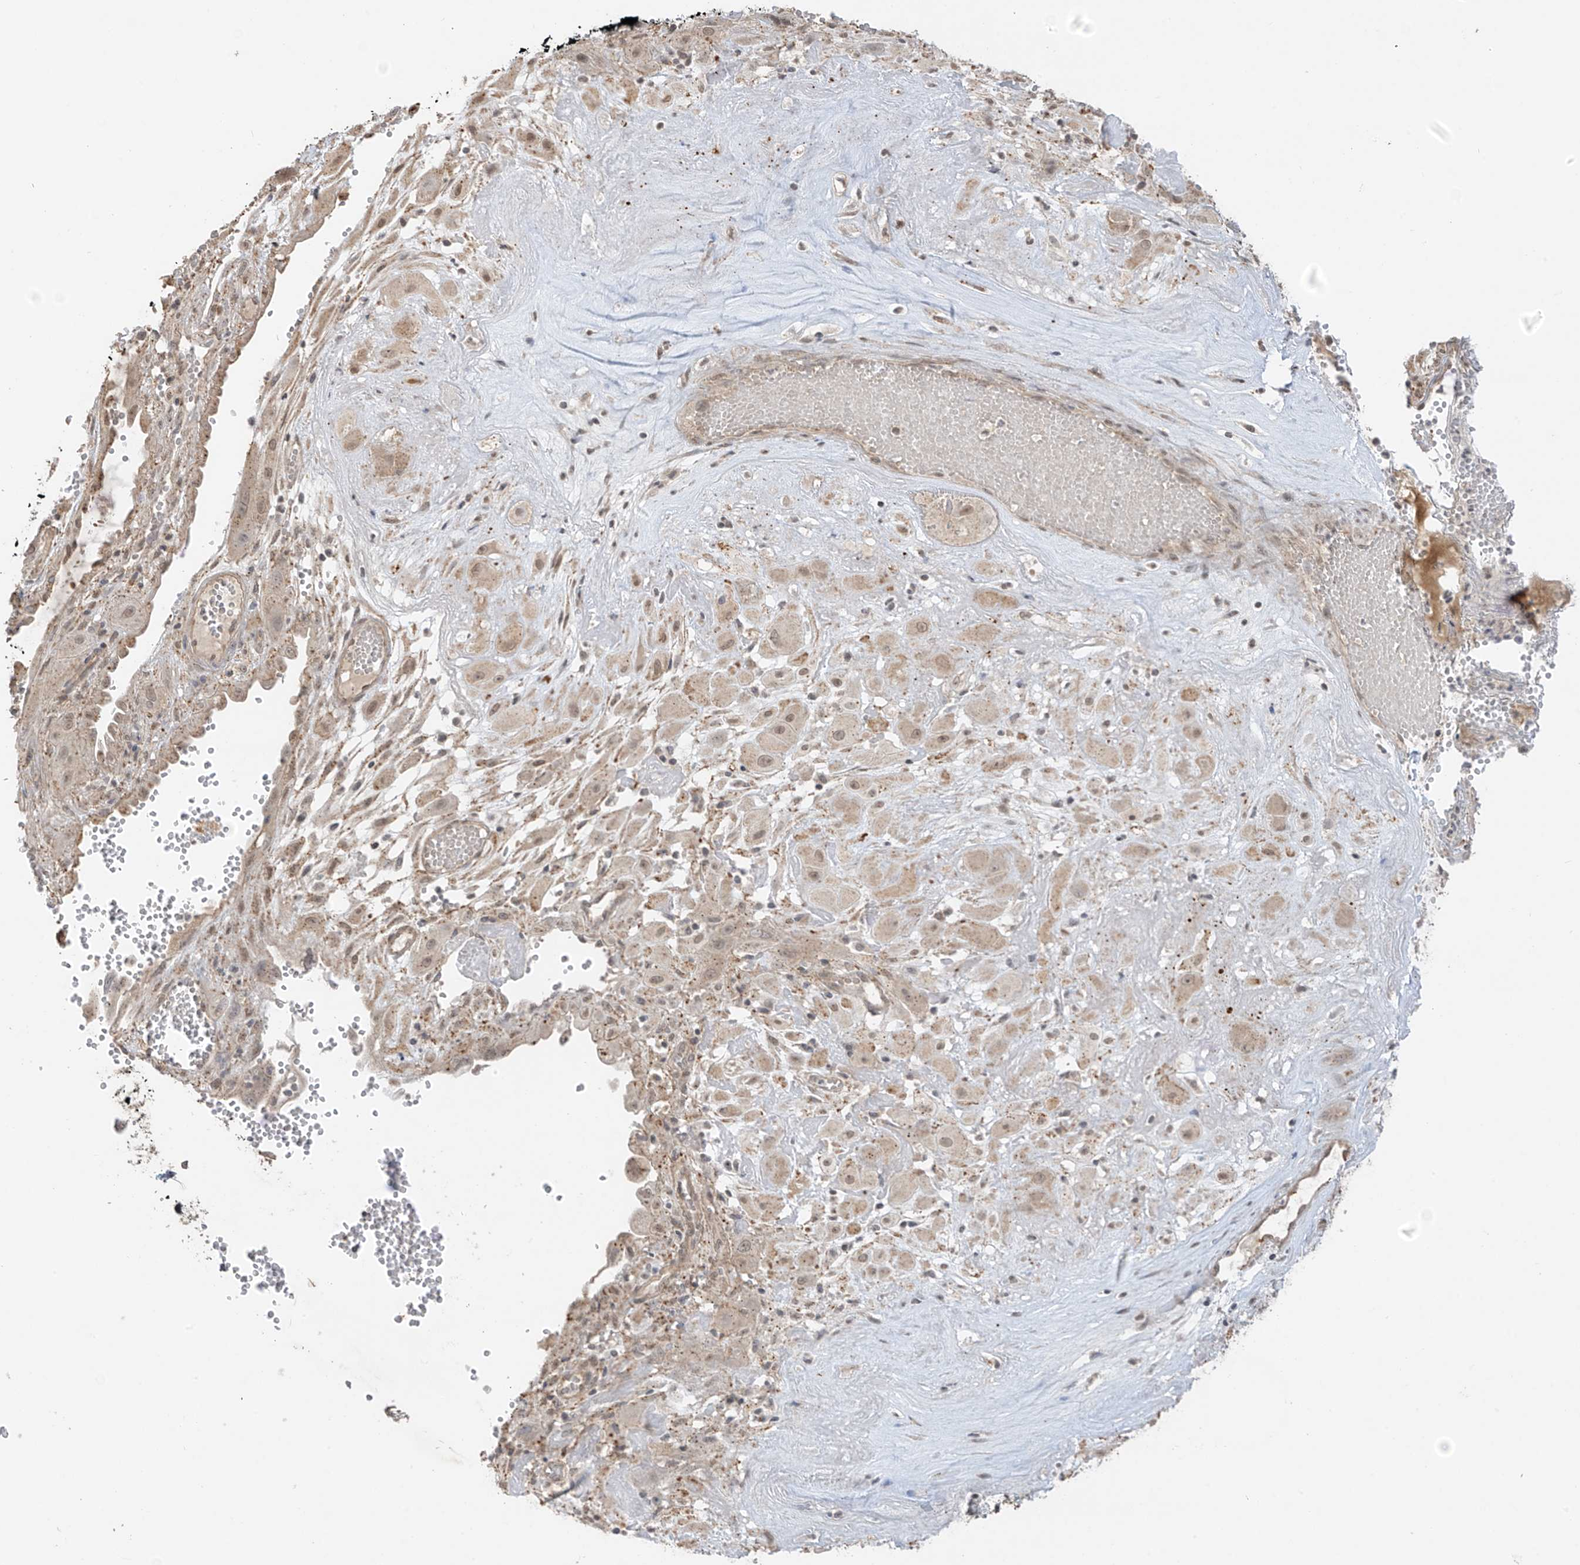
{"staining": {"intensity": "moderate", "quantity": "<25%", "location": "cytoplasmic/membranous,nuclear"}, "tissue": "cervical cancer", "cell_type": "Tumor cells", "image_type": "cancer", "snomed": [{"axis": "morphology", "description": "Squamous cell carcinoma, NOS"}, {"axis": "topography", "description": "Cervix"}], "caption": "Cervical cancer stained for a protein (brown) demonstrates moderate cytoplasmic/membranous and nuclear positive positivity in approximately <25% of tumor cells.", "gene": "N4BP3", "patient": {"sex": "female", "age": 34}}